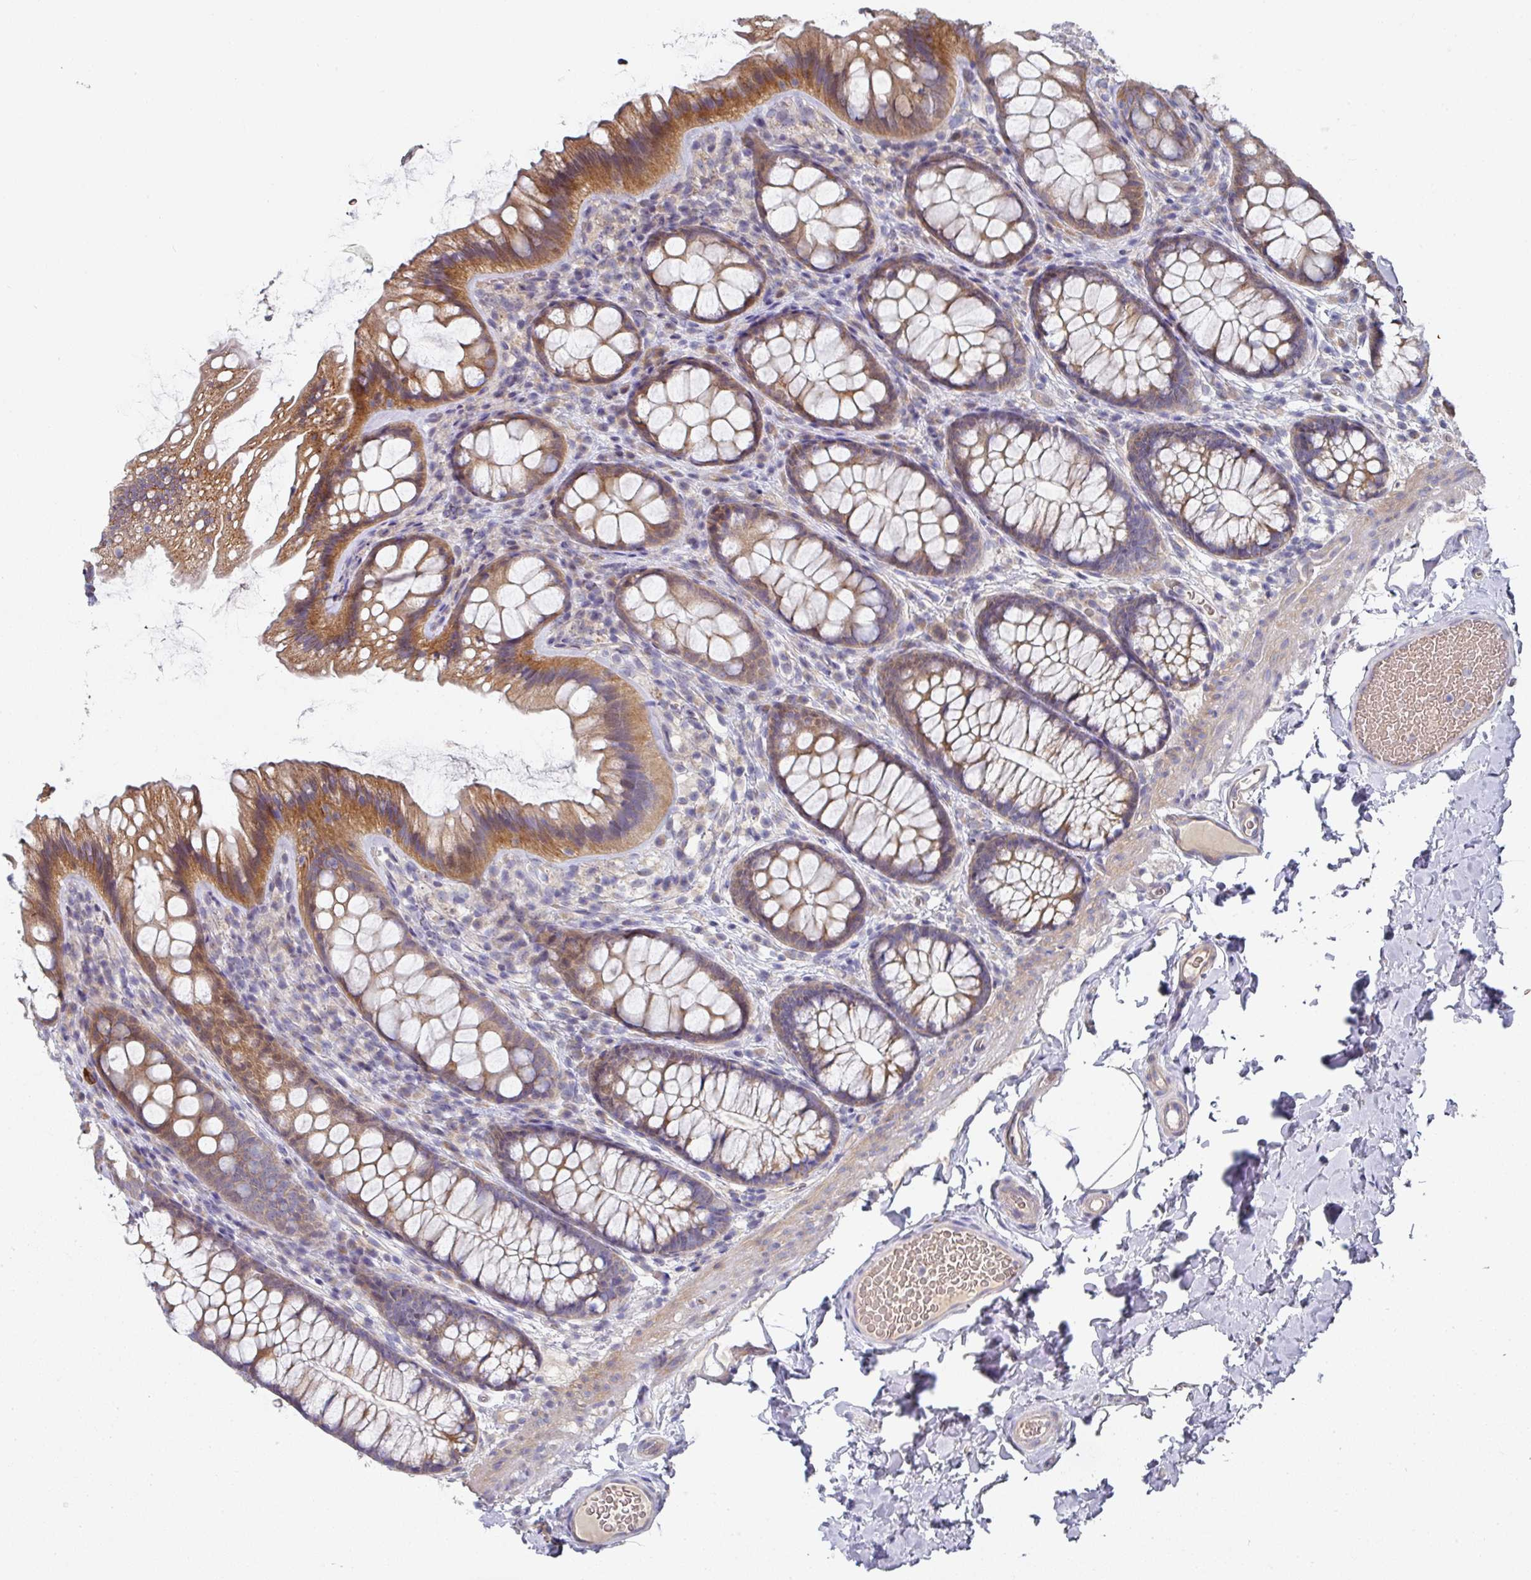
{"staining": {"intensity": "weak", "quantity": ">75%", "location": "cytoplasmic/membranous"}, "tissue": "colon", "cell_type": "Endothelial cells", "image_type": "normal", "snomed": [{"axis": "morphology", "description": "Normal tissue, NOS"}, {"axis": "topography", "description": "Colon"}], "caption": "Immunohistochemical staining of unremarkable human colon demonstrates weak cytoplasmic/membranous protein positivity in about >75% of endothelial cells.", "gene": "PYROXD2", "patient": {"sex": "male", "age": 46}}